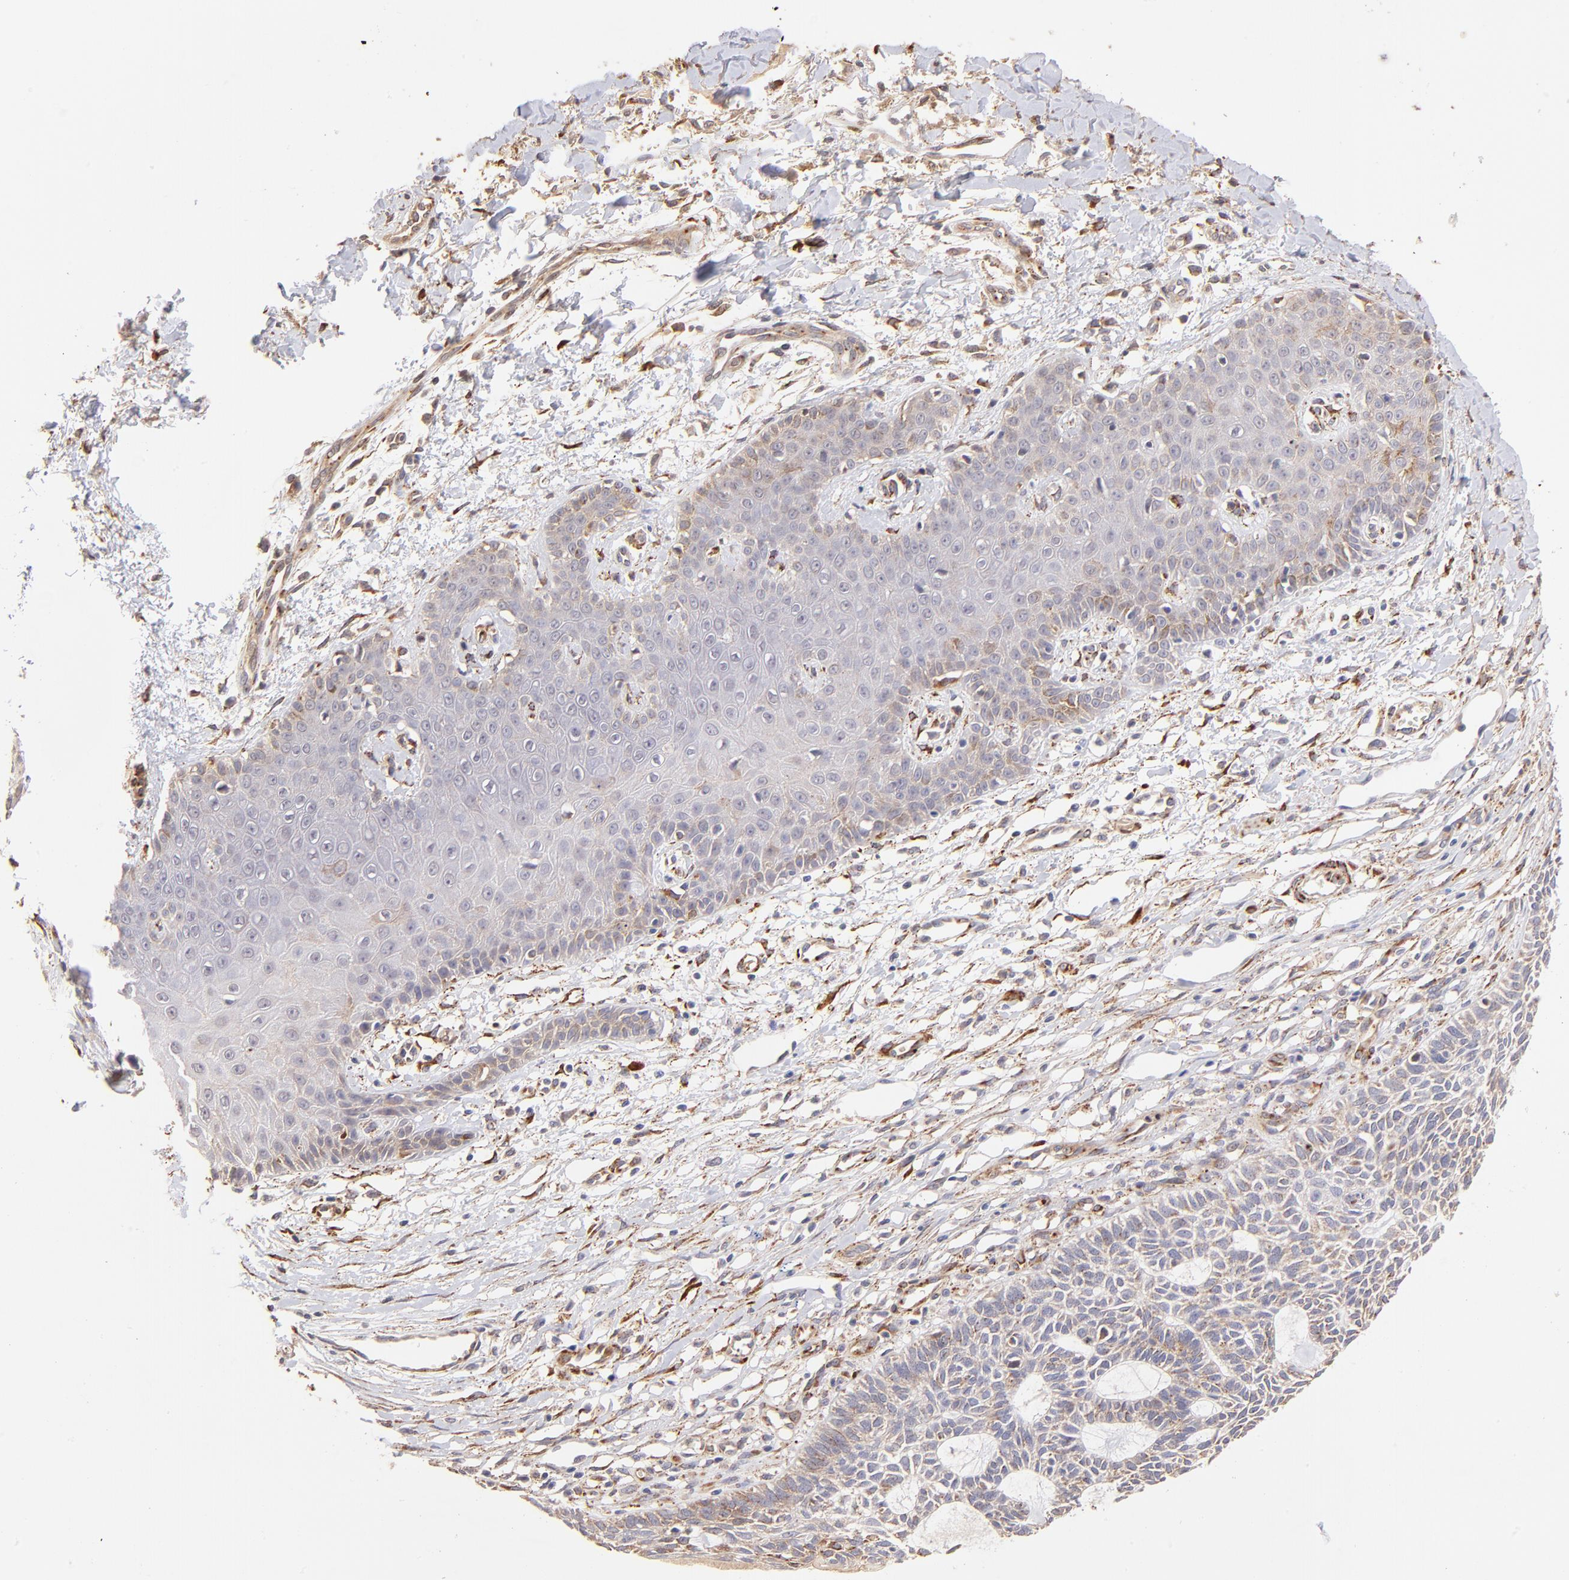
{"staining": {"intensity": "moderate", "quantity": "<25%", "location": "cytoplasmic/membranous"}, "tissue": "skin cancer", "cell_type": "Tumor cells", "image_type": "cancer", "snomed": [{"axis": "morphology", "description": "Basal cell carcinoma"}, {"axis": "topography", "description": "Skin"}], "caption": "A micrograph showing moderate cytoplasmic/membranous expression in about <25% of tumor cells in skin basal cell carcinoma, as visualized by brown immunohistochemical staining.", "gene": "SPARC", "patient": {"sex": "male", "age": 67}}